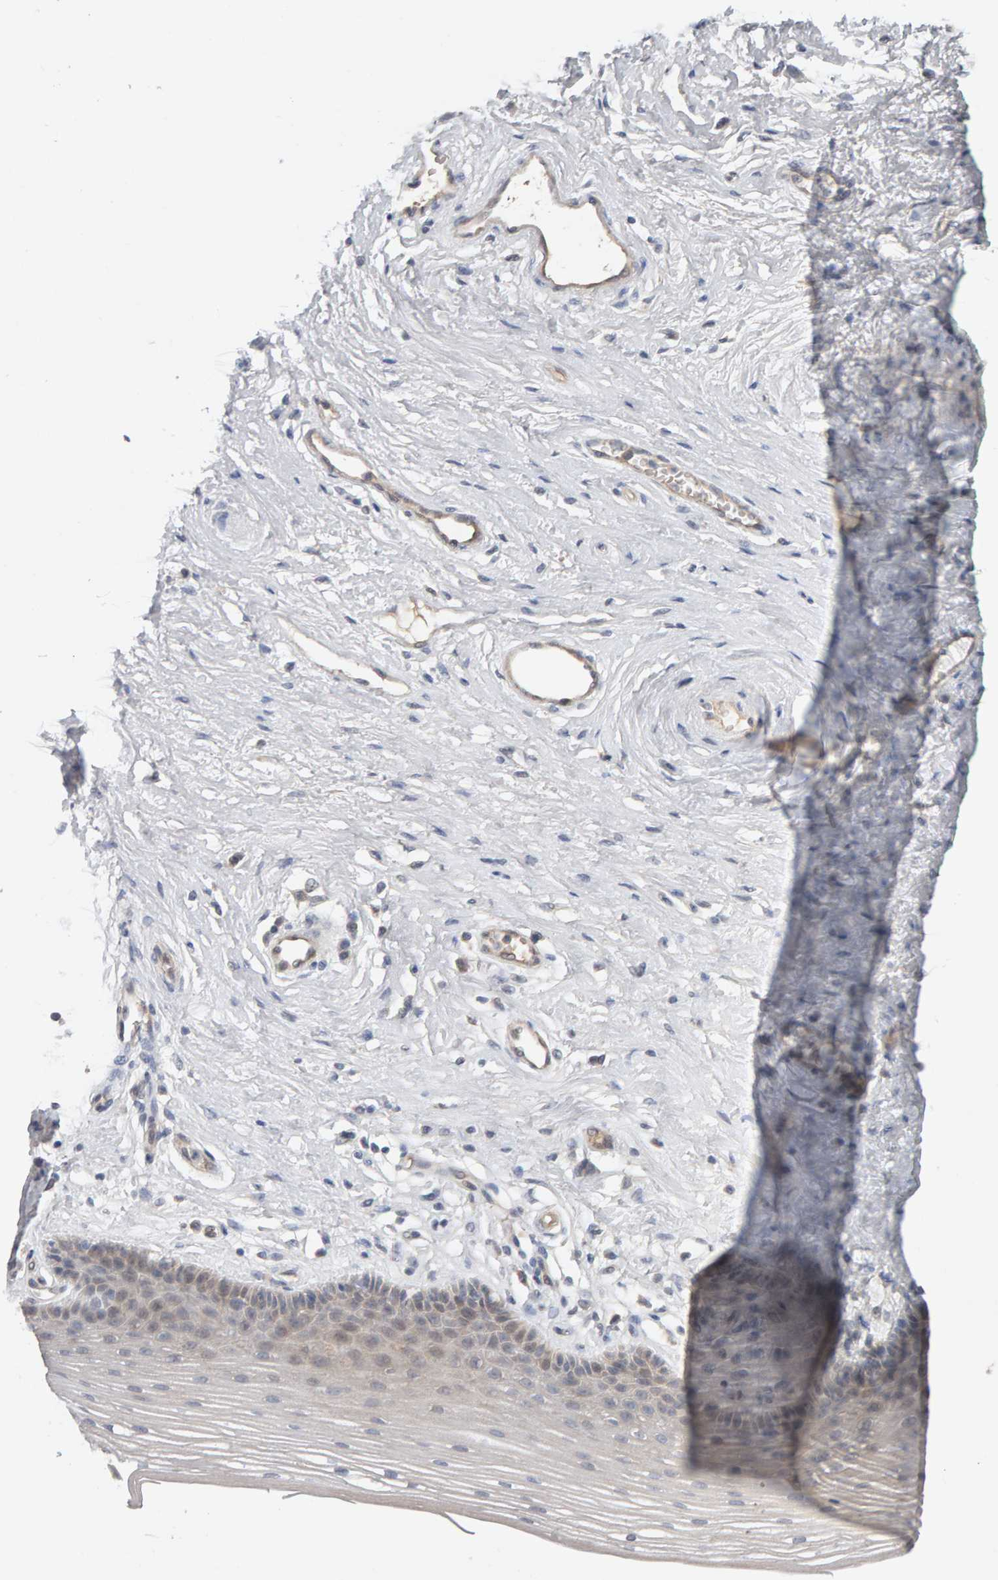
{"staining": {"intensity": "negative", "quantity": "none", "location": "none"}, "tissue": "vagina", "cell_type": "Squamous epithelial cells", "image_type": "normal", "snomed": [{"axis": "morphology", "description": "Normal tissue, NOS"}, {"axis": "topography", "description": "Vagina"}], "caption": "Immunohistochemistry (IHC) photomicrograph of normal vagina stained for a protein (brown), which exhibits no expression in squamous epithelial cells.", "gene": "GFUS", "patient": {"sex": "female", "age": 46}}